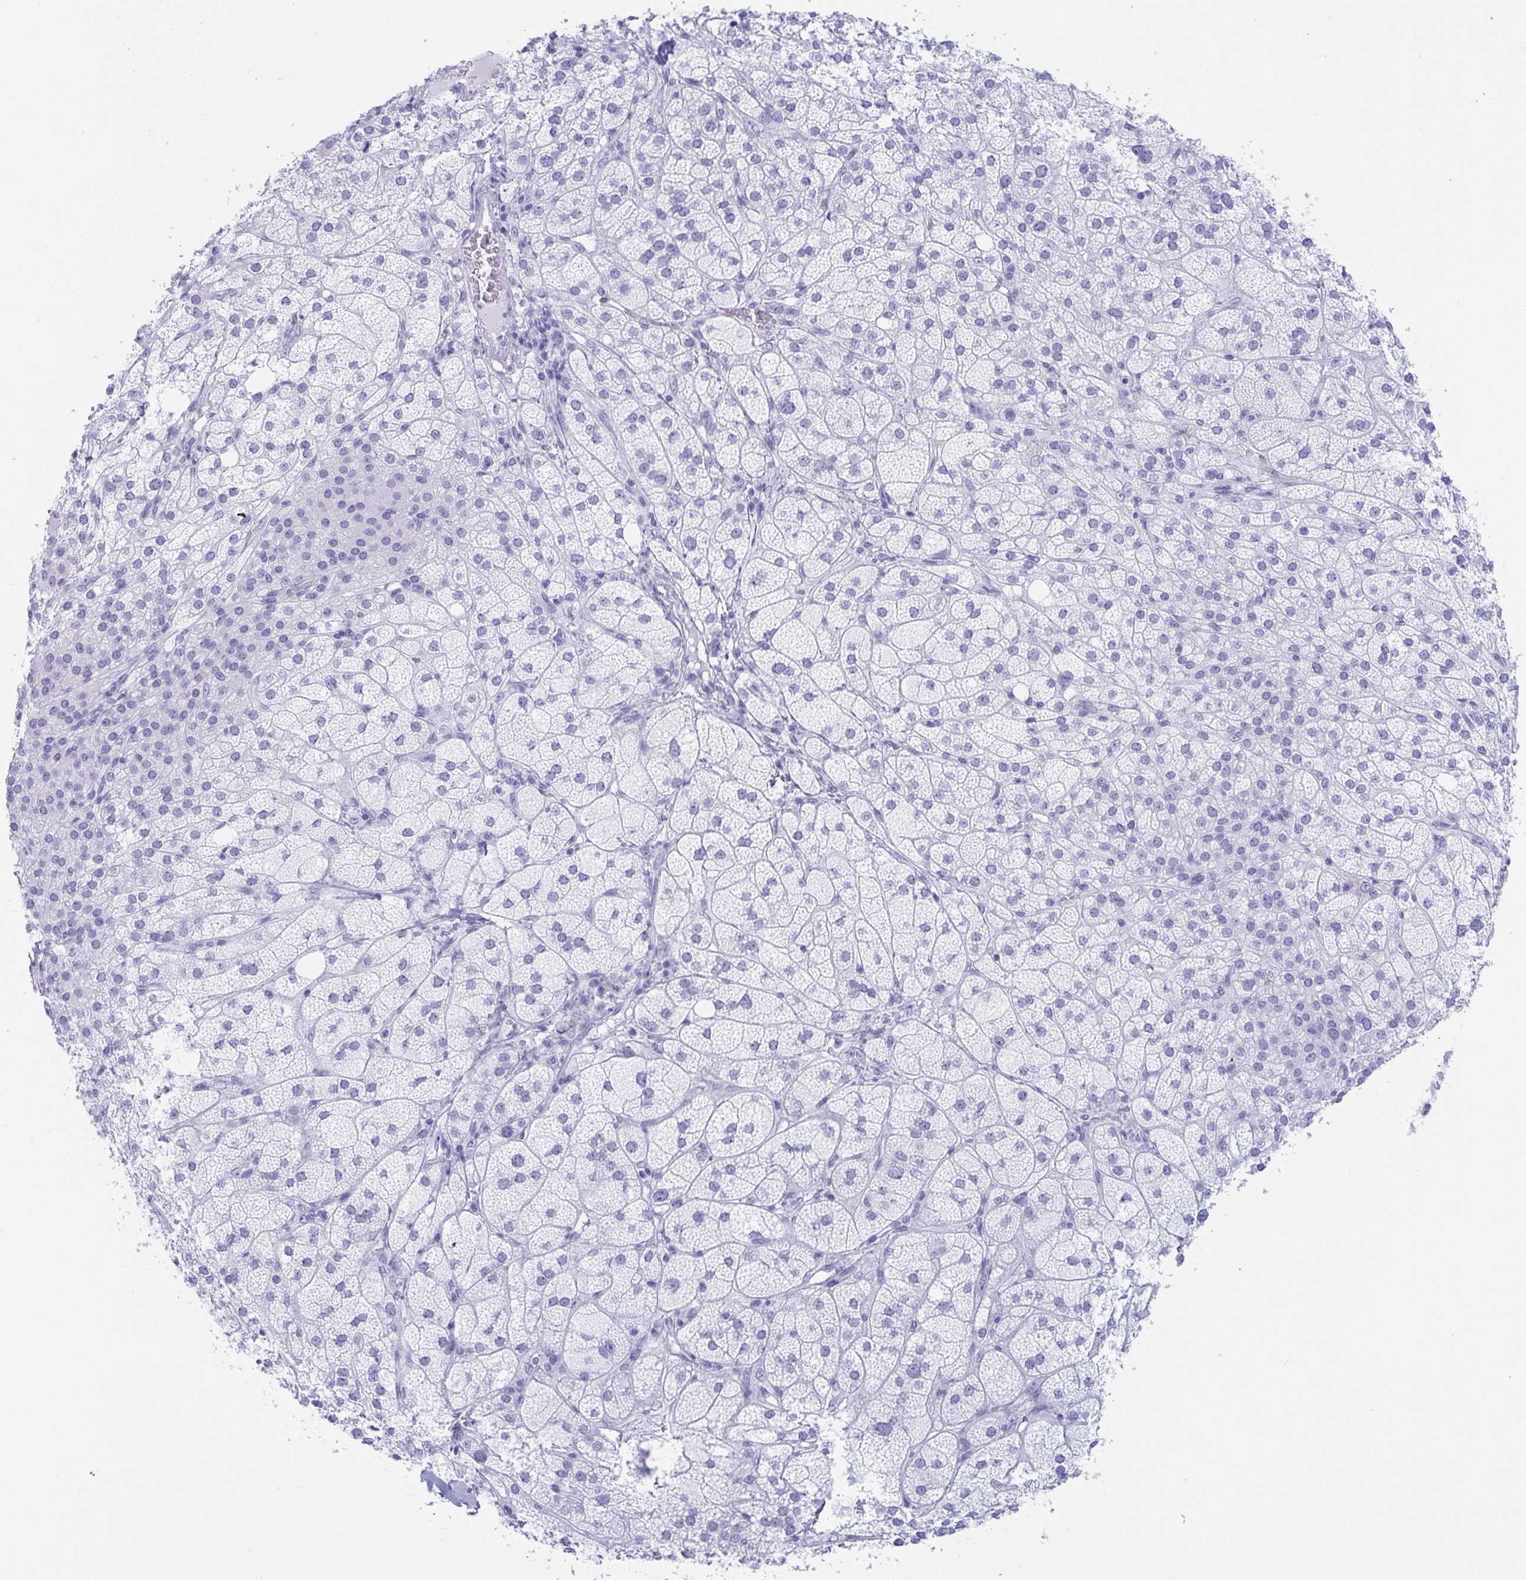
{"staining": {"intensity": "negative", "quantity": "none", "location": "none"}, "tissue": "adrenal gland", "cell_type": "Glandular cells", "image_type": "normal", "snomed": [{"axis": "morphology", "description": "Normal tissue, NOS"}, {"axis": "topography", "description": "Adrenal gland"}], "caption": "Immunohistochemical staining of benign human adrenal gland exhibits no significant staining in glandular cells.", "gene": "CDX4", "patient": {"sex": "female", "age": 60}}